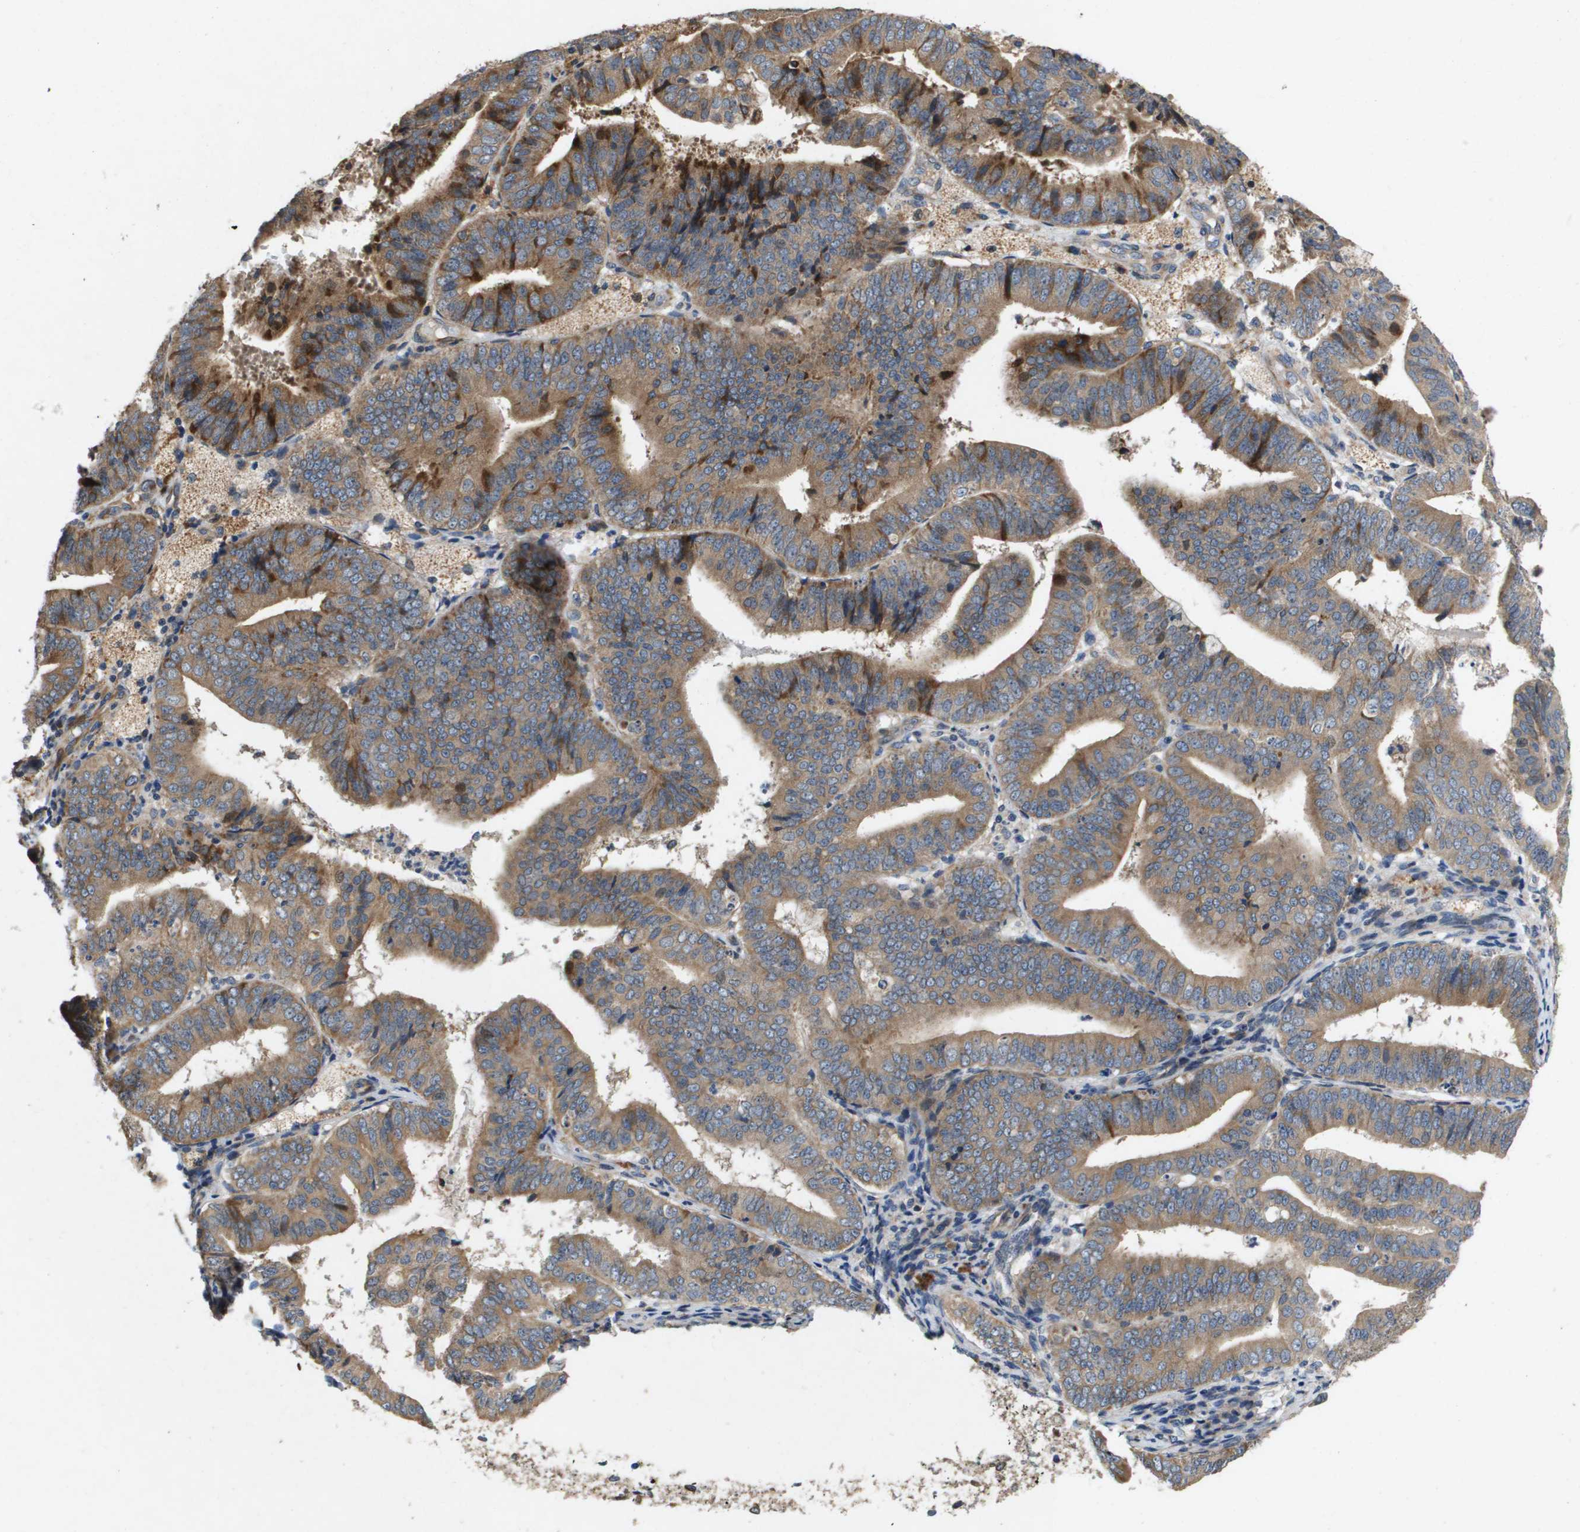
{"staining": {"intensity": "moderate", "quantity": ">75%", "location": "cytoplasmic/membranous"}, "tissue": "endometrial cancer", "cell_type": "Tumor cells", "image_type": "cancer", "snomed": [{"axis": "morphology", "description": "Adenocarcinoma, NOS"}, {"axis": "topography", "description": "Endometrium"}], "caption": "A photomicrograph showing moderate cytoplasmic/membranous staining in about >75% of tumor cells in adenocarcinoma (endometrial), as visualized by brown immunohistochemical staining.", "gene": "ENTPD2", "patient": {"sex": "female", "age": 63}}